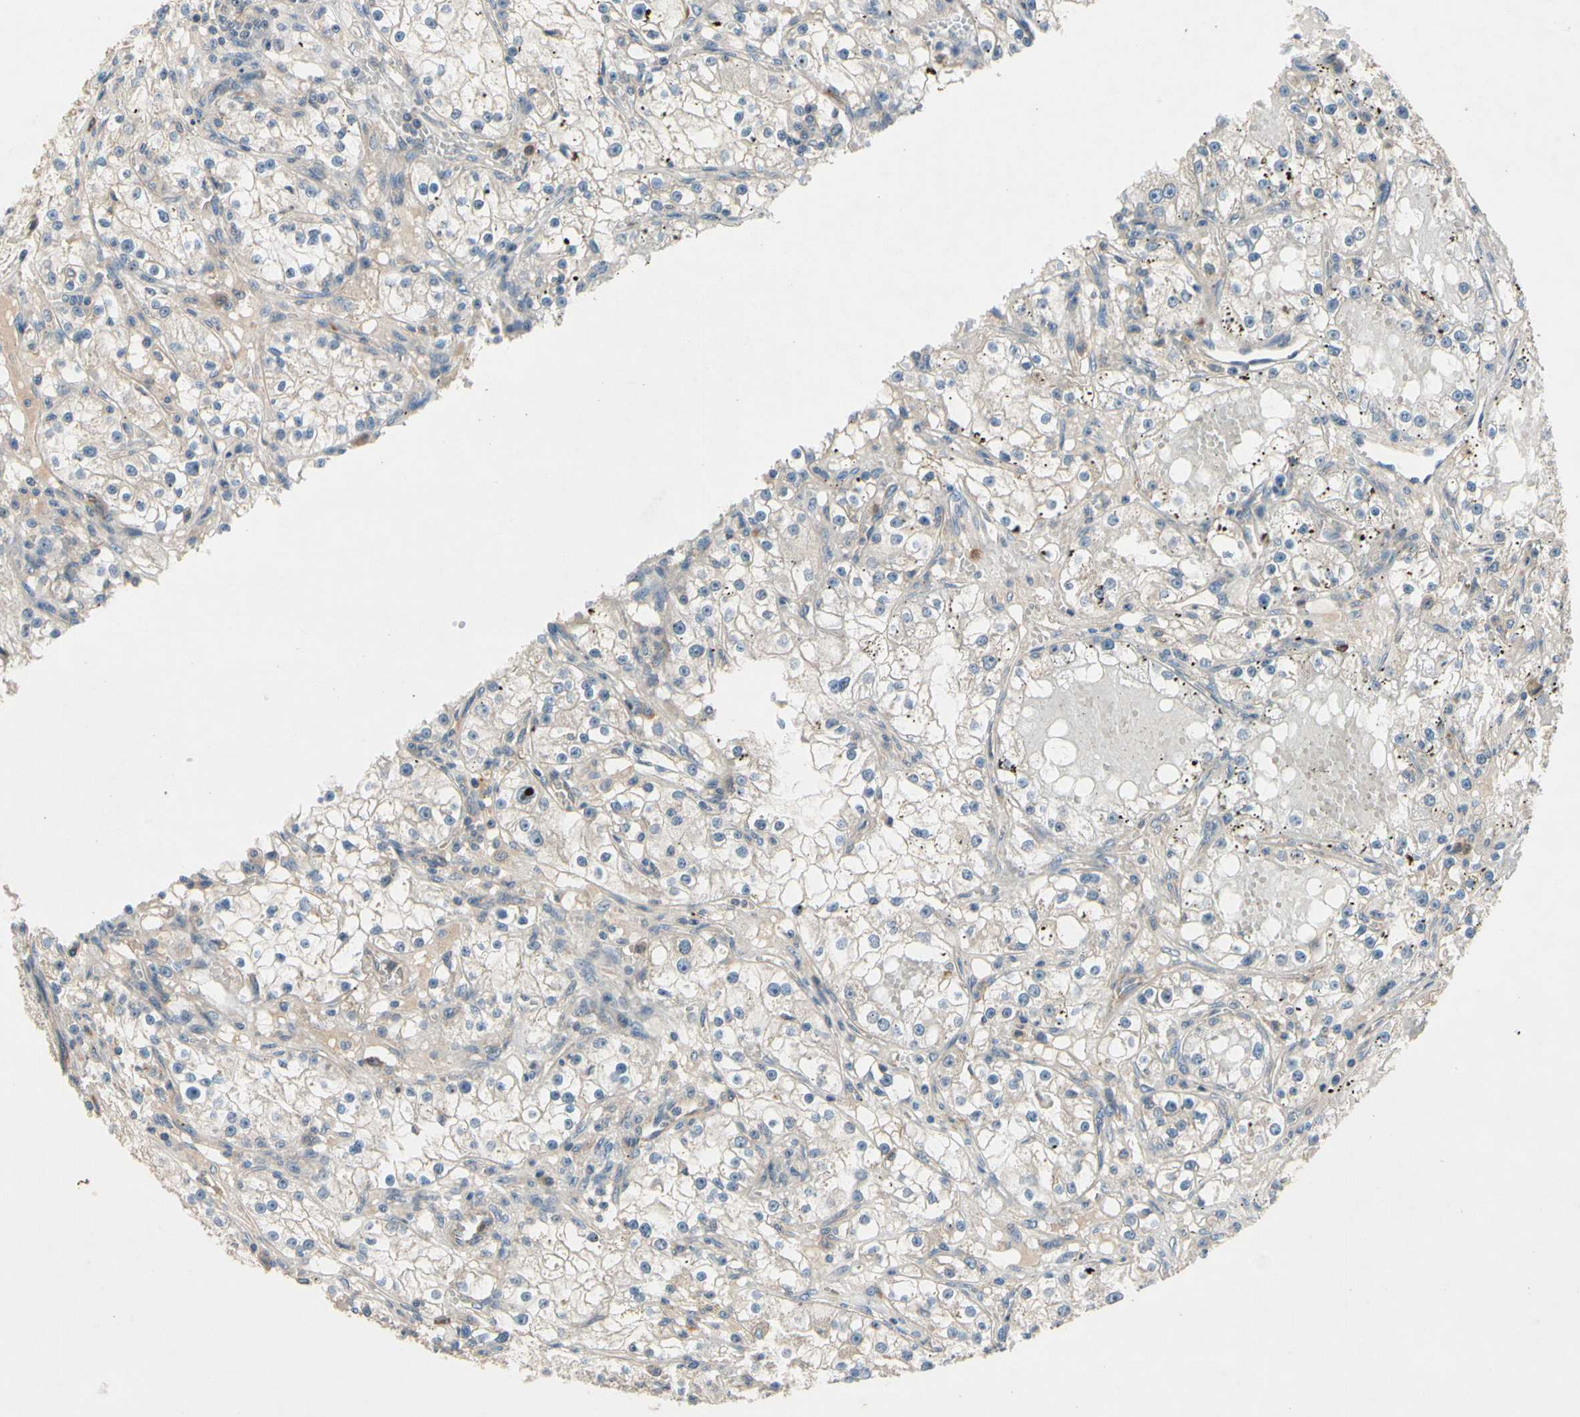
{"staining": {"intensity": "negative", "quantity": "none", "location": "none"}, "tissue": "renal cancer", "cell_type": "Tumor cells", "image_type": "cancer", "snomed": [{"axis": "morphology", "description": "Adenocarcinoma, NOS"}, {"axis": "topography", "description": "Kidney"}], "caption": "IHC image of human renal cancer (adenocarcinoma) stained for a protein (brown), which shows no staining in tumor cells.", "gene": "SIGLEC5", "patient": {"sex": "male", "age": 56}}